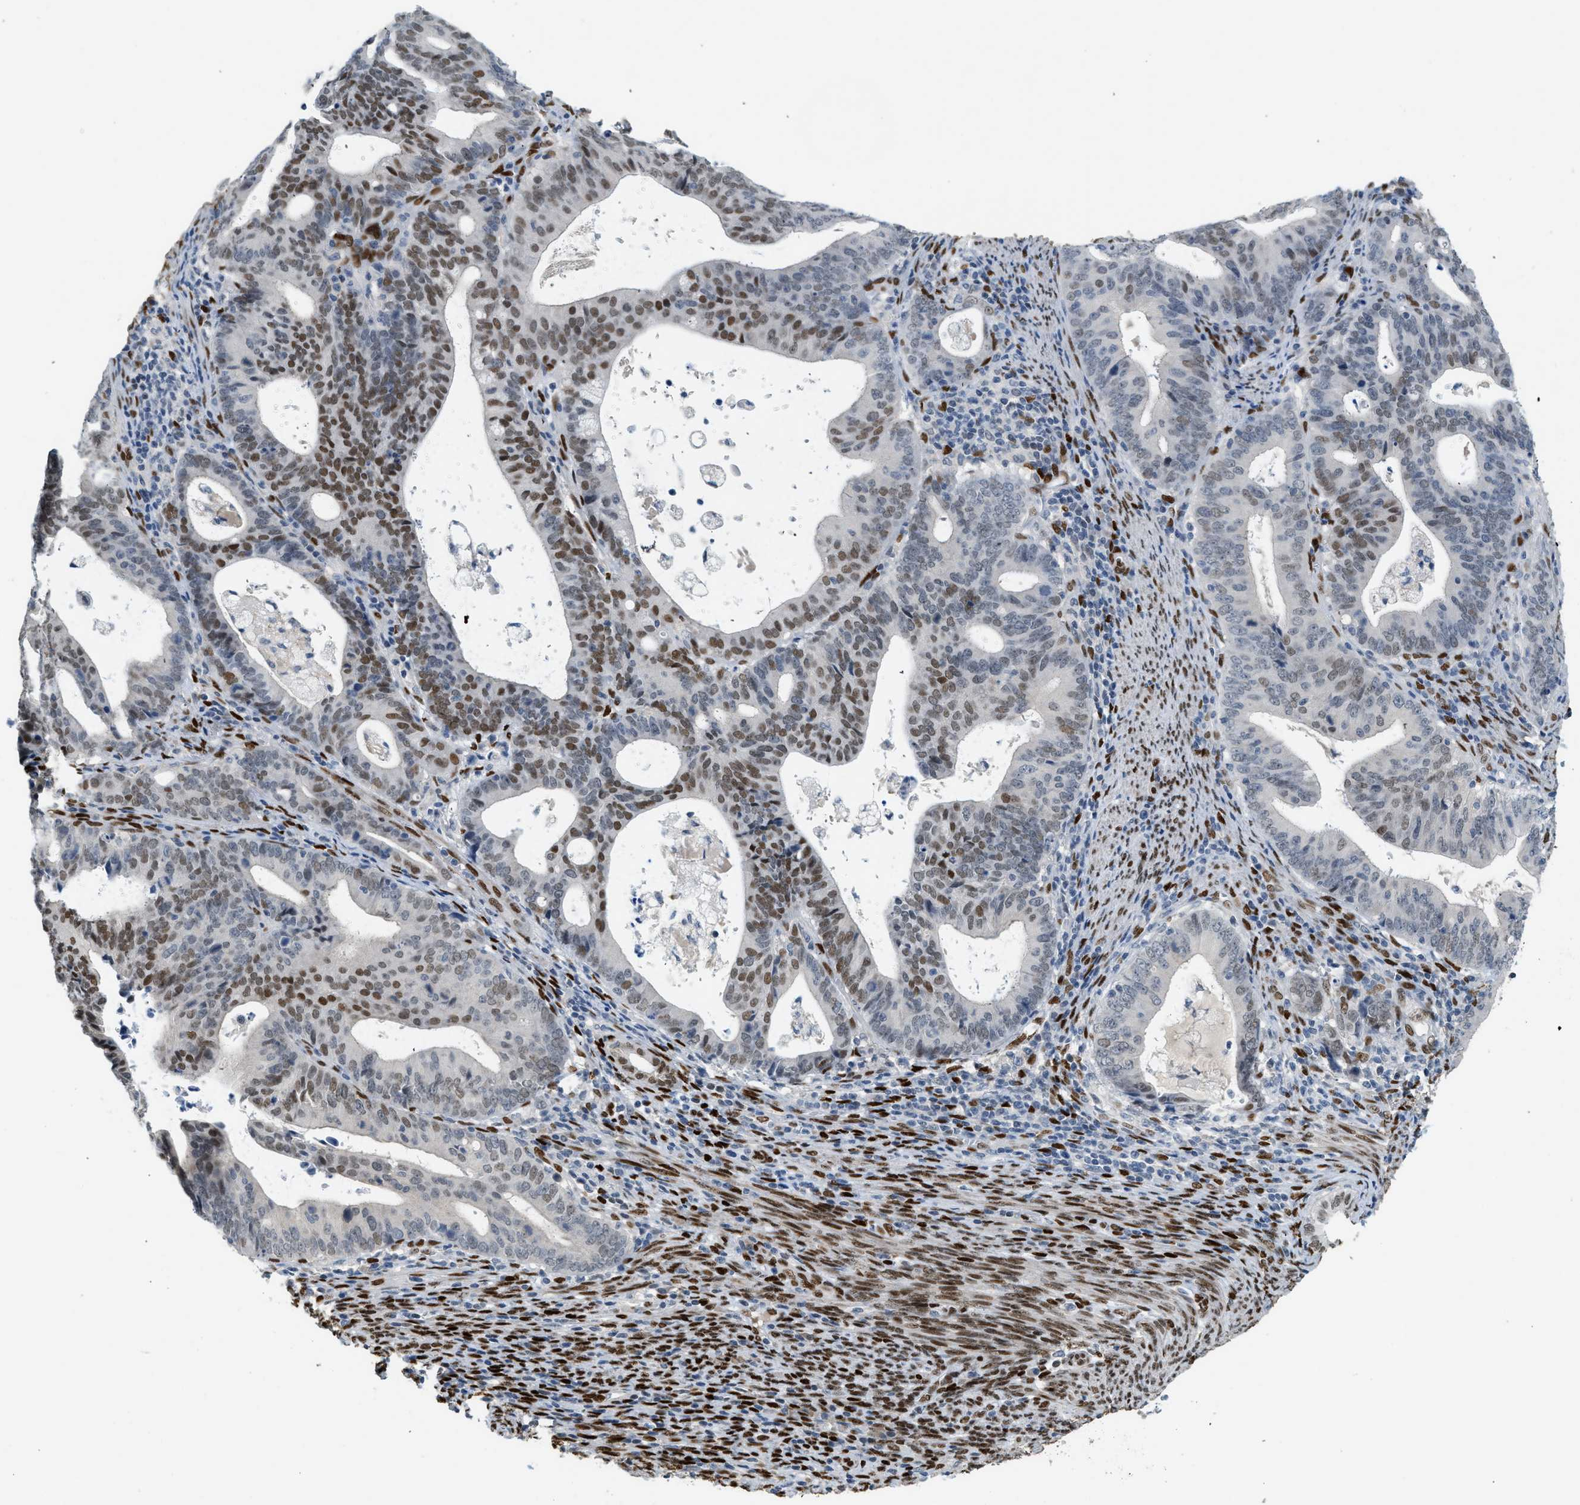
{"staining": {"intensity": "negative", "quantity": "none", "location": "none"}, "tissue": "endometrial cancer", "cell_type": "Tumor cells", "image_type": "cancer", "snomed": [{"axis": "morphology", "description": "Adenocarcinoma, NOS"}, {"axis": "topography", "description": "Uterus"}], "caption": "Endometrial adenocarcinoma stained for a protein using immunohistochemistry (IHC) displays no expression tumor cells.", "gene": "ZBTB20", "patient": {"sex": "female", "age": 83}}